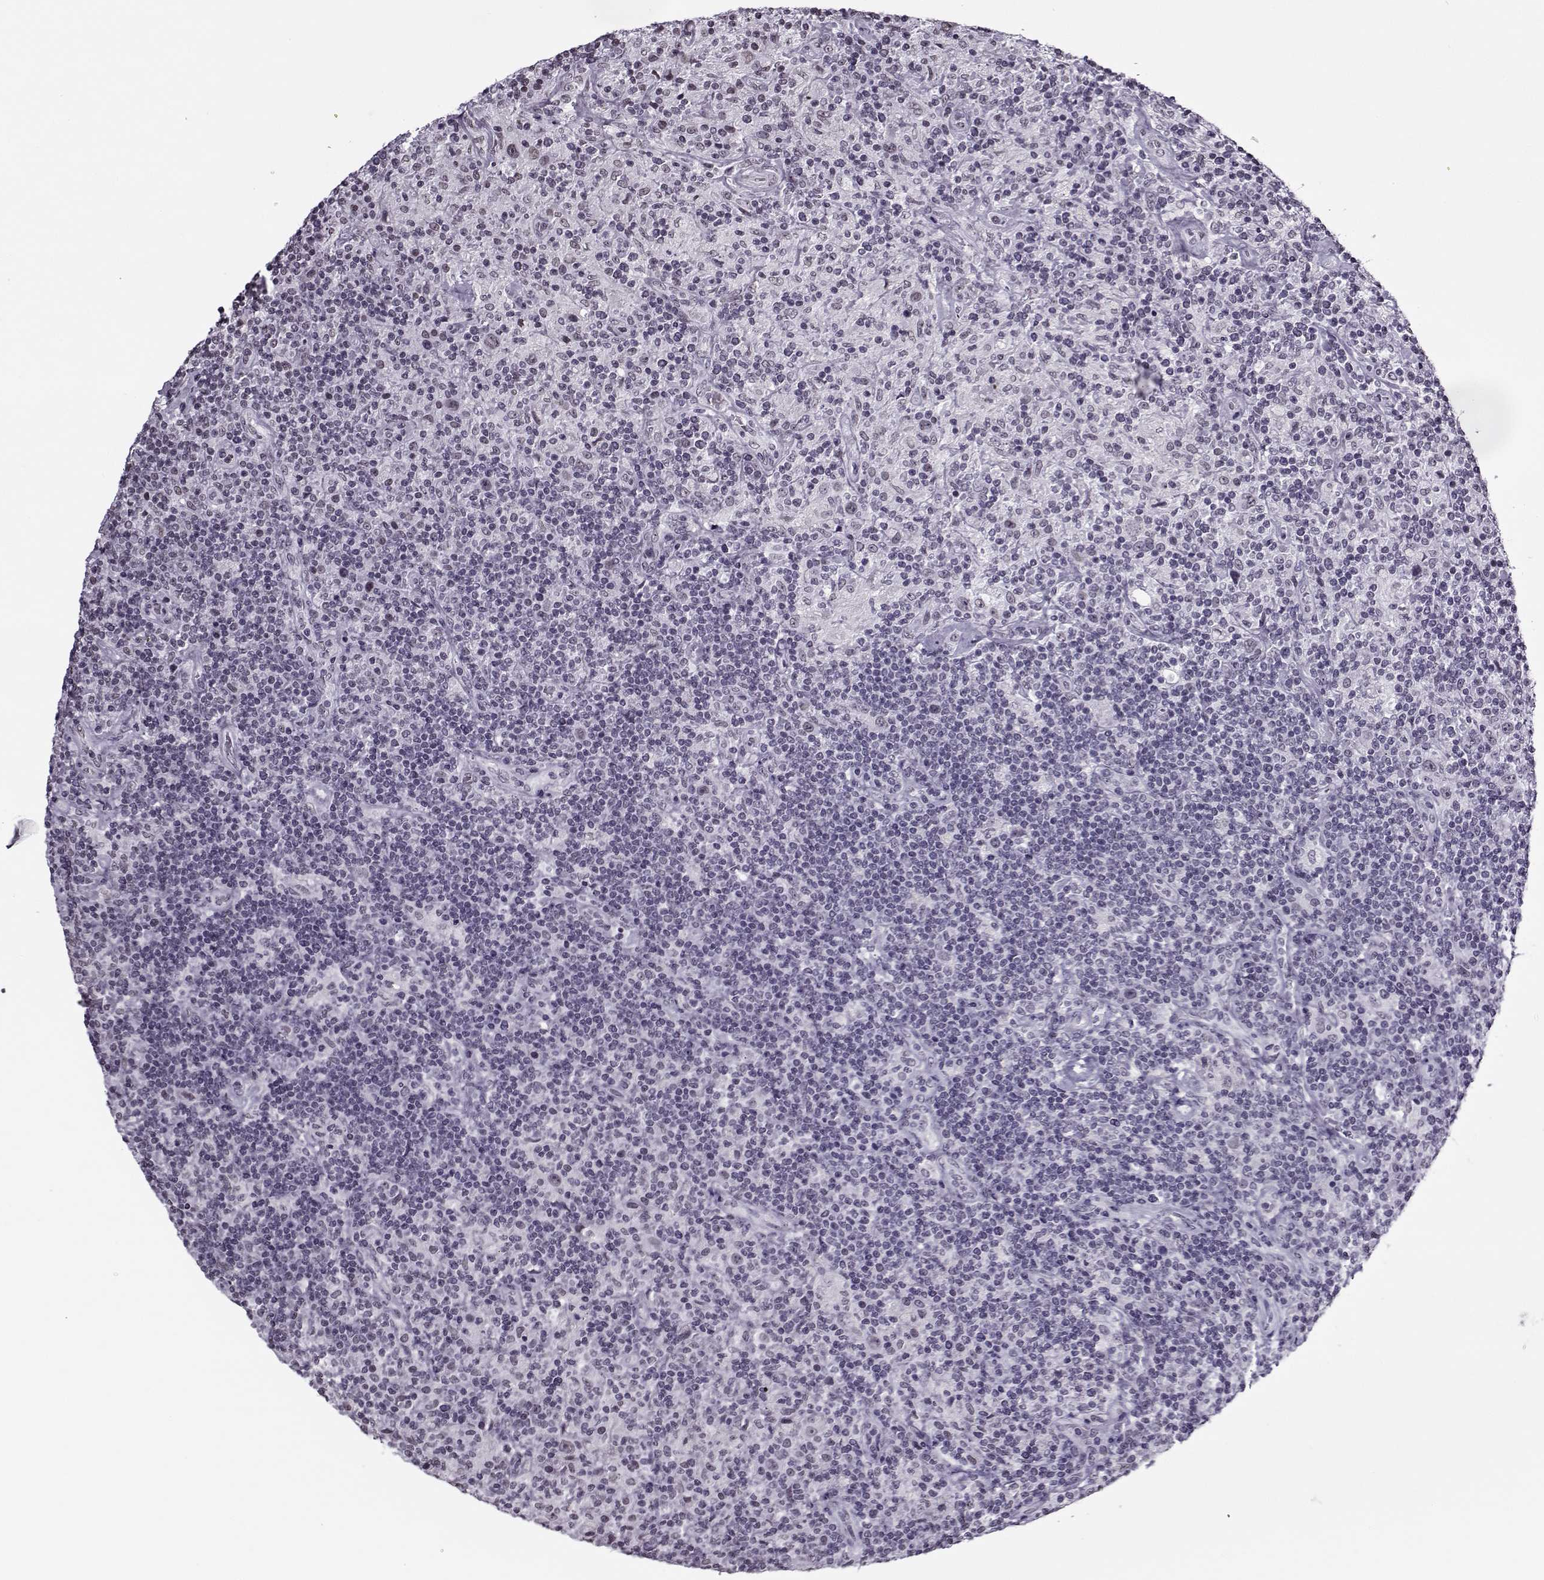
{"staining": {"intensity": "negative", "quantity": "none", "location": "none"}, "tissue": "lymphoma", "cell_type": "Tumor cells", "image_type": "cancer", "snomed": [{"axis": "morphology", "description": "Hodgkin's disease, NOS"}, {"axis": "topography", "description": "Lymph node"}], "caption": "Immunohistochemistry (IHC) photomicrograph of neoplastic tissue: Hodgkin's disease stained with DAB displays no significant protein positivity in tumor cells.", "gene": "PRMT8", "patient": {"sex": "male", "age": 70}}